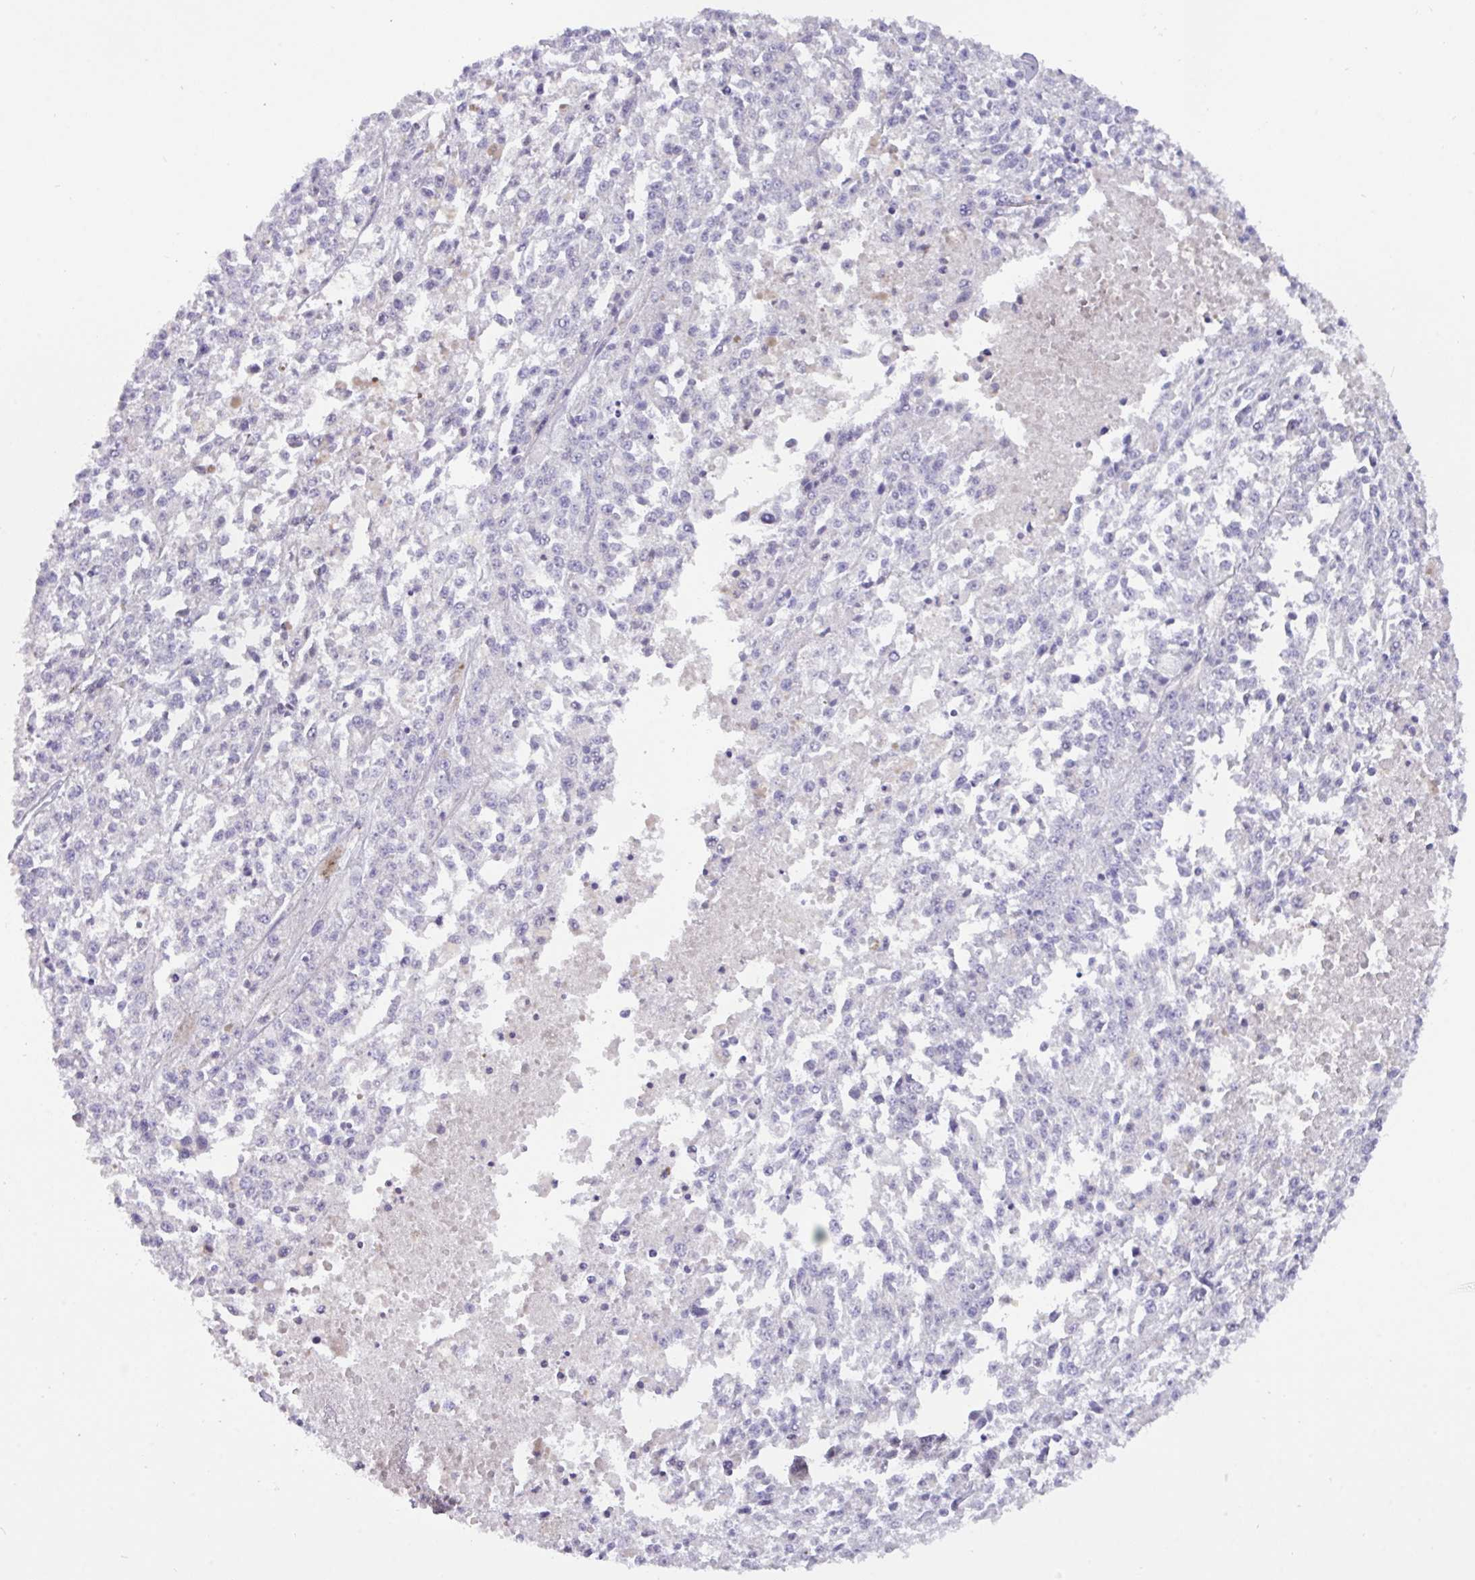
{"staining": {"intensity": "negative", "quantity": "none", "location": "none"}, "tissue": "melanoma", "cell_type": "Tumor cells", "image_type": "cancer", "snomed": [{"axis": "morphology", "description": "Malignant melanoma, NOS"}, {"axis": "topography", "description": "Skin"}], "caption": "The immunohistochemistry photomicrograph has no significant expression in tumor cells of malignant melanoma tissue.", "gene": "EPCAM", "patient": {"sex": "female", "age": 64}}